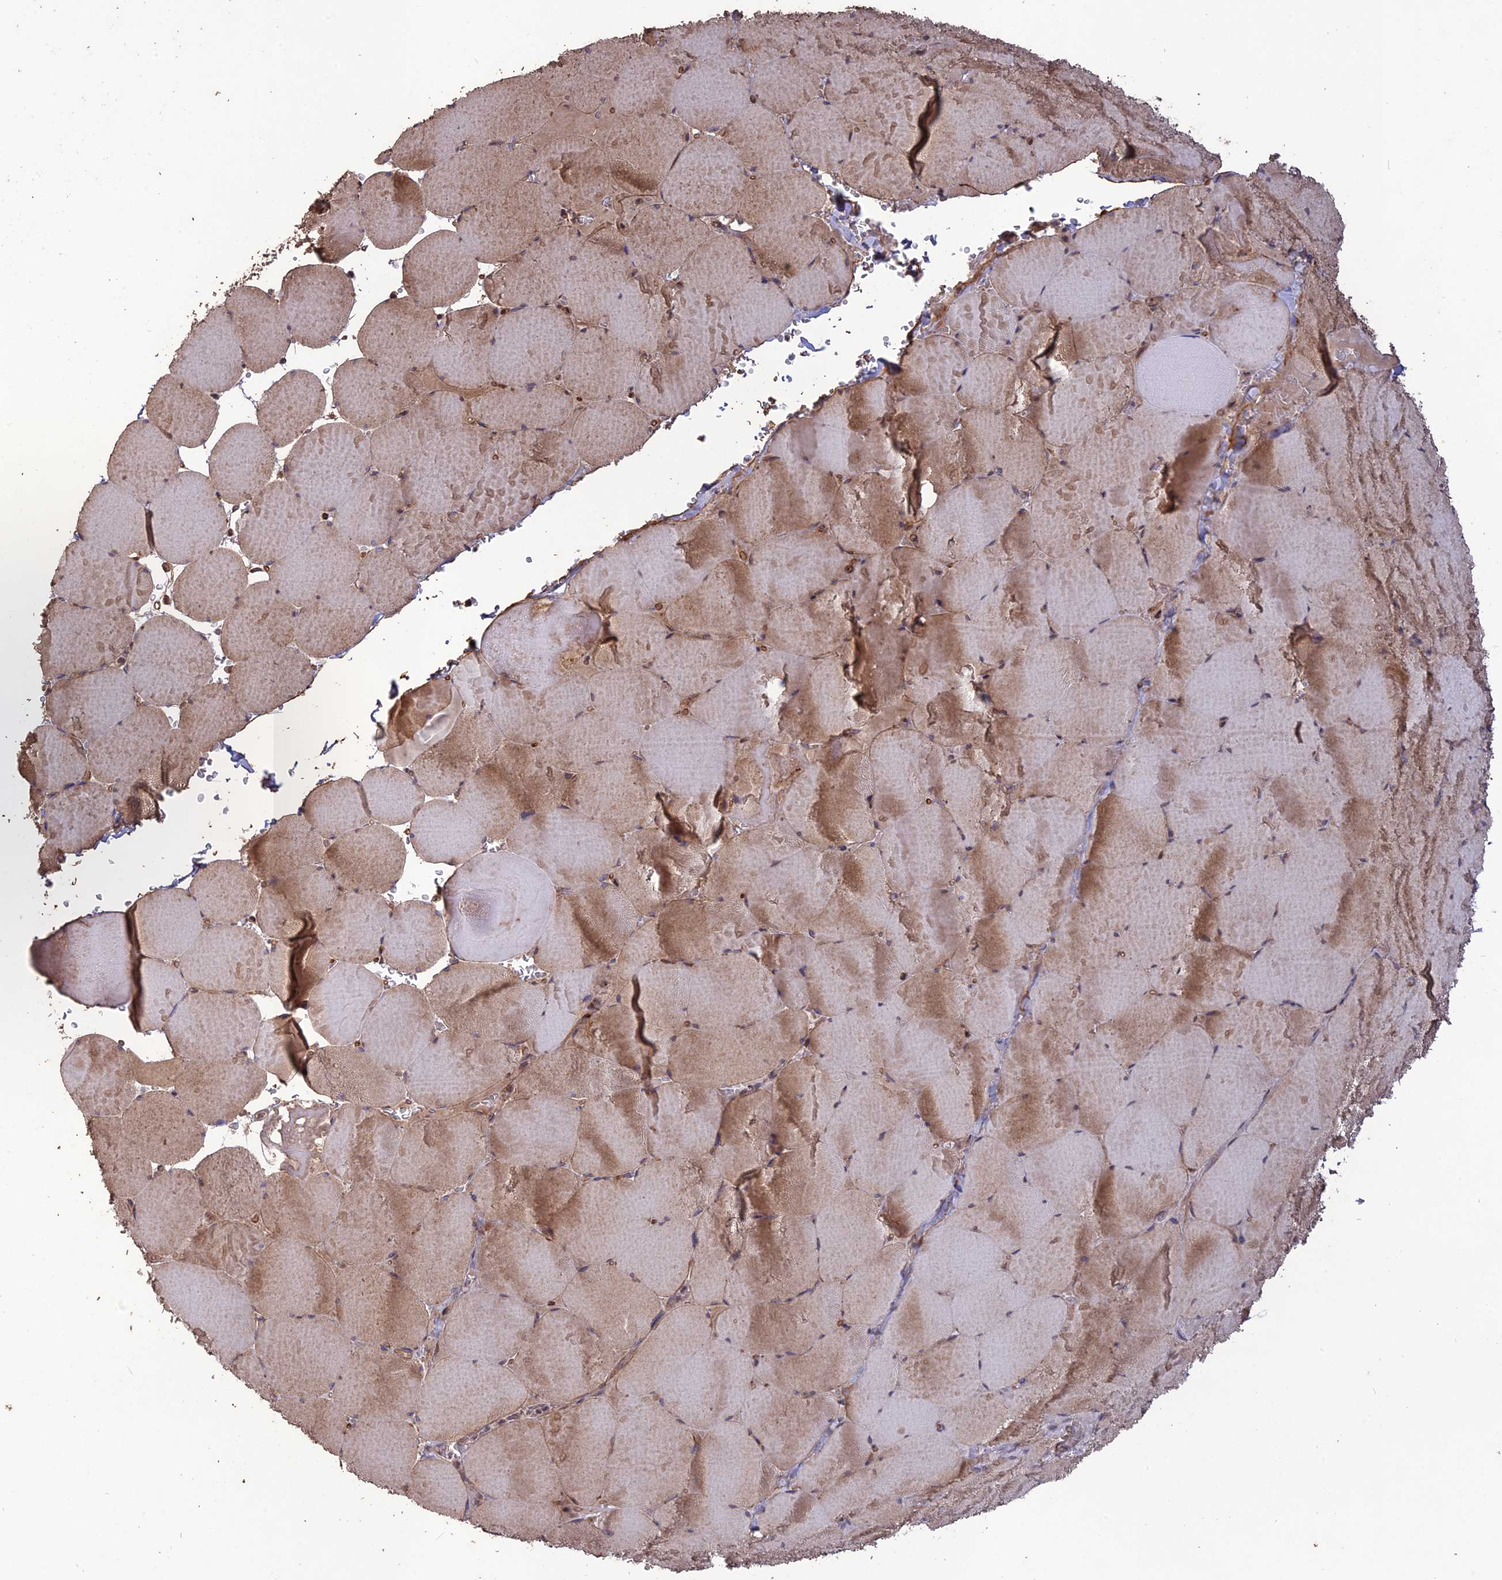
{"staining": {"intensity": "moderate", "quantity": "<25%", "location": "cytoplasmic/membranous"}, "tissue": "skeletal muscle", "cell_type": "Myocytes", "image_type": "normal", "snomed": [{"axis": "morphology", "description": "Normal tissue, NOS"}, {"axis": "topography", "description": "Skeletal muscle"}, {"axis": "topography", "description": "Head-Neck"}], "caption": "Myocytes show low levels of moderate cytoplasmic/membranous positivity in about <25% of cells in normal skeletal muscle. Nuclei are stained in blue.", "gene": "LAYN", "patient": {"sex": "male", "age": 66}}